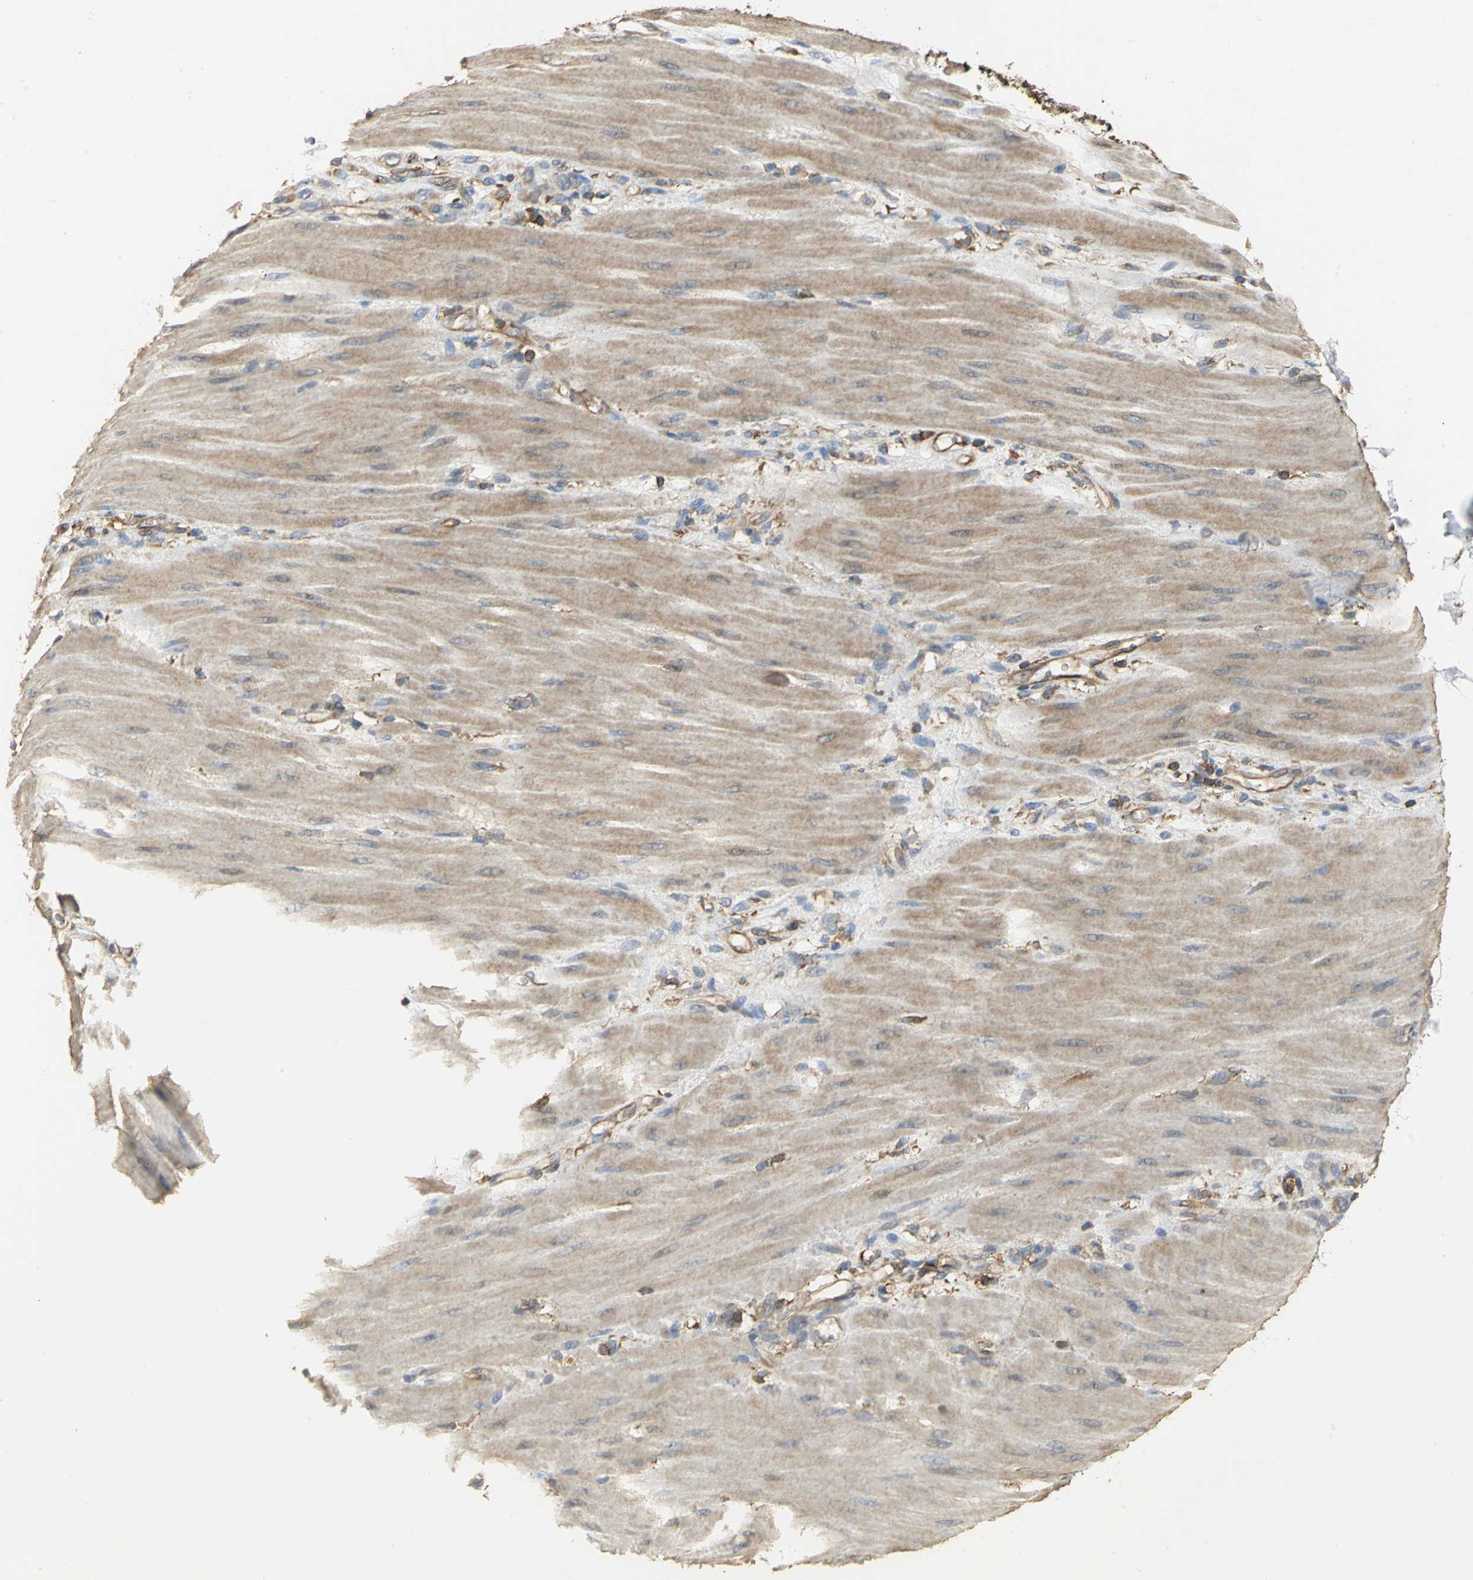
{"staining": {"intensity": "weak", "quantity": "25%-75%", "location": "cytoplasmic/membranous"}, "tissue": "stomach cancer", "cell_type": "Tumor cells", "image_type": "cancer", "snomed": [{"axis": "morphology", "description": "Adenocarcinoma, NOS"}, {"axis": "topography", "description": "Stomach"}], "caption": "Immunohistochemistry image of neoplastic tissue: stomach cancer (adenocarcinoma) stained using immunohistochemistry (IHC) shows low levels of weak protein expression localized specifically in the cytoplasmic/membranous of tumor cells, appearing as a cytoplasmic/membranous brown color.", "gene": "TLN1", "patient": {"sex": "male", "age": 82}}